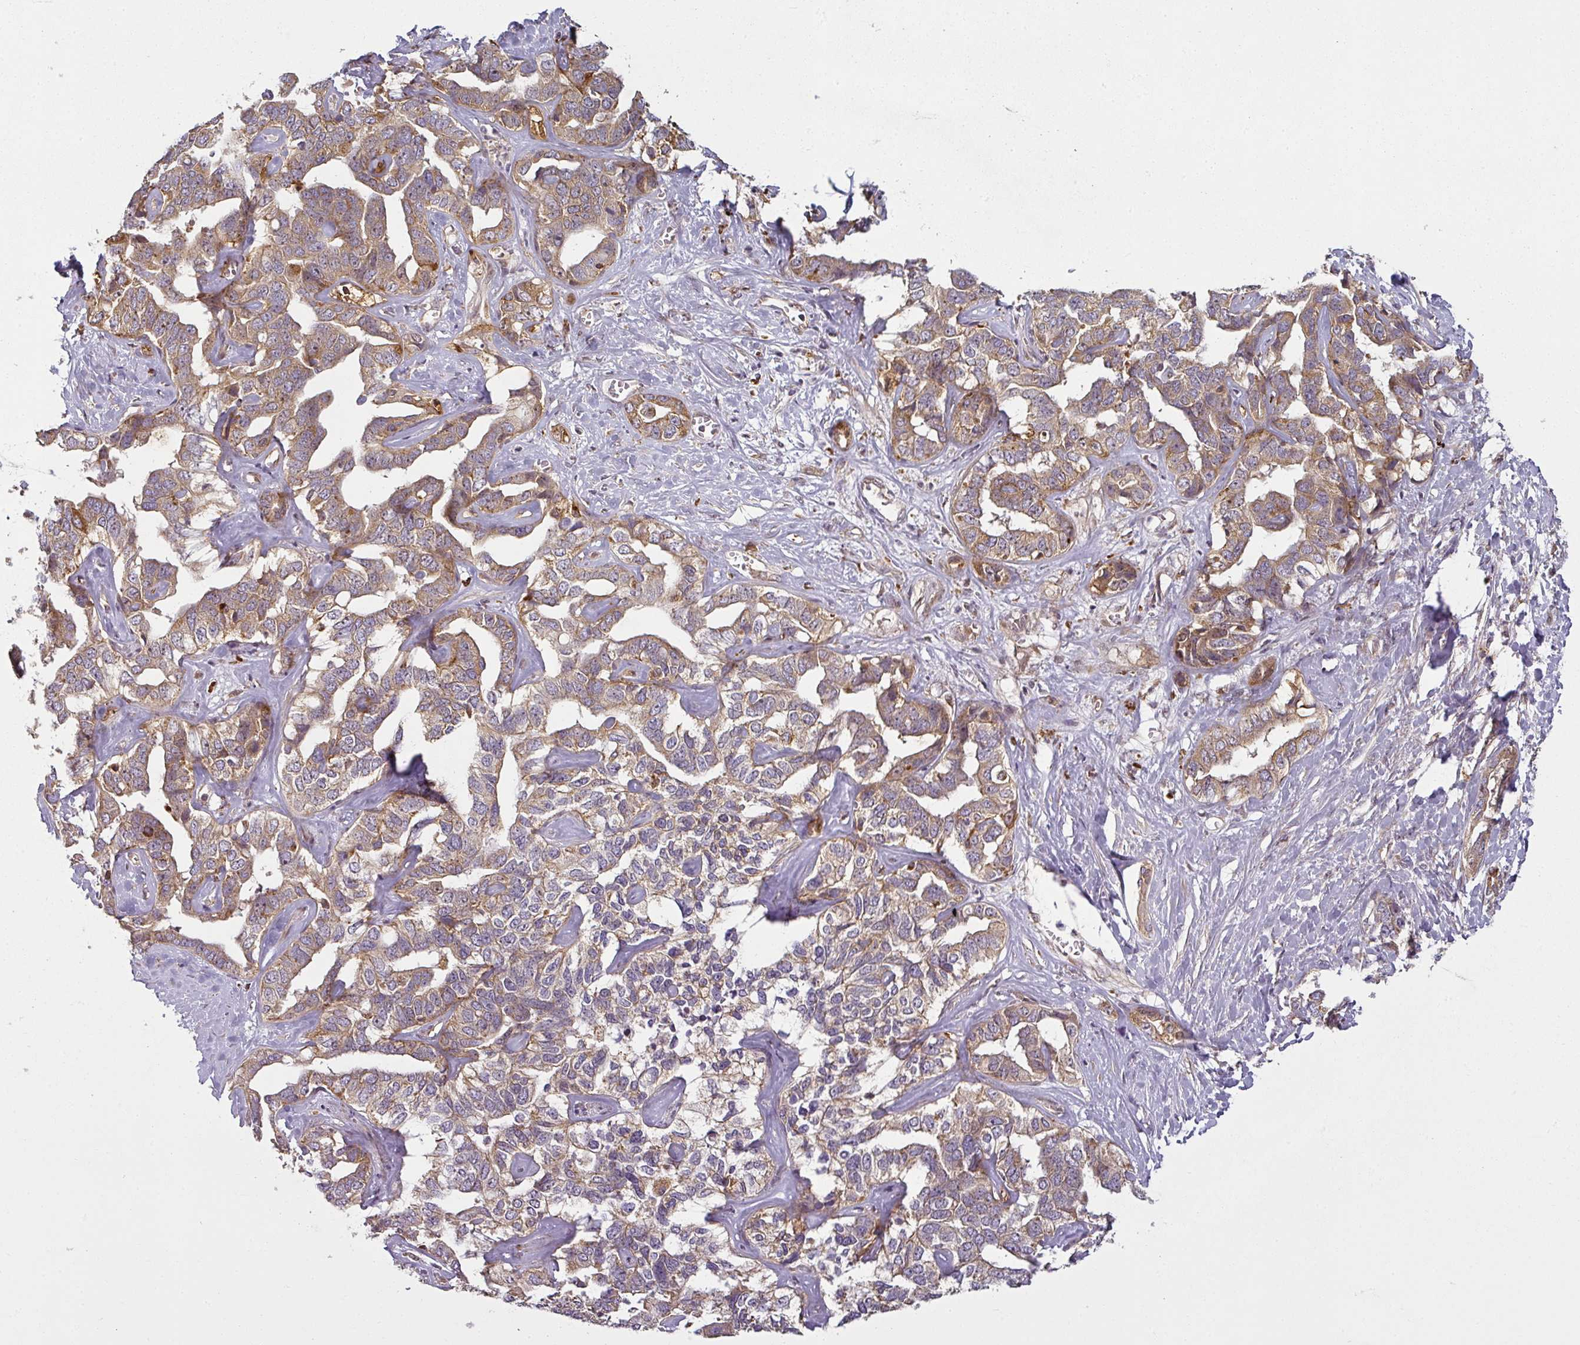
{"staining": {"intensity": "weak", "quantity": ">75%", "location": "cytoplasmic/membranous"}, "tissue": "liver cancer", "cell_type": "Tumor cells", "image_type": "cancer", "snomed": [{"axis": "morphology", "description": "Cholangiocarcinoma"}, {"axis": "topography", "description": "Liver"}], "caption": "Human liver cancer stained for a protein (brown) displays weak cytoplasmic/membranous positive staining in approximately >75% of tumor cells.", "gene": "DIMT1", "patient": {"sex": "male", "age": 59}}